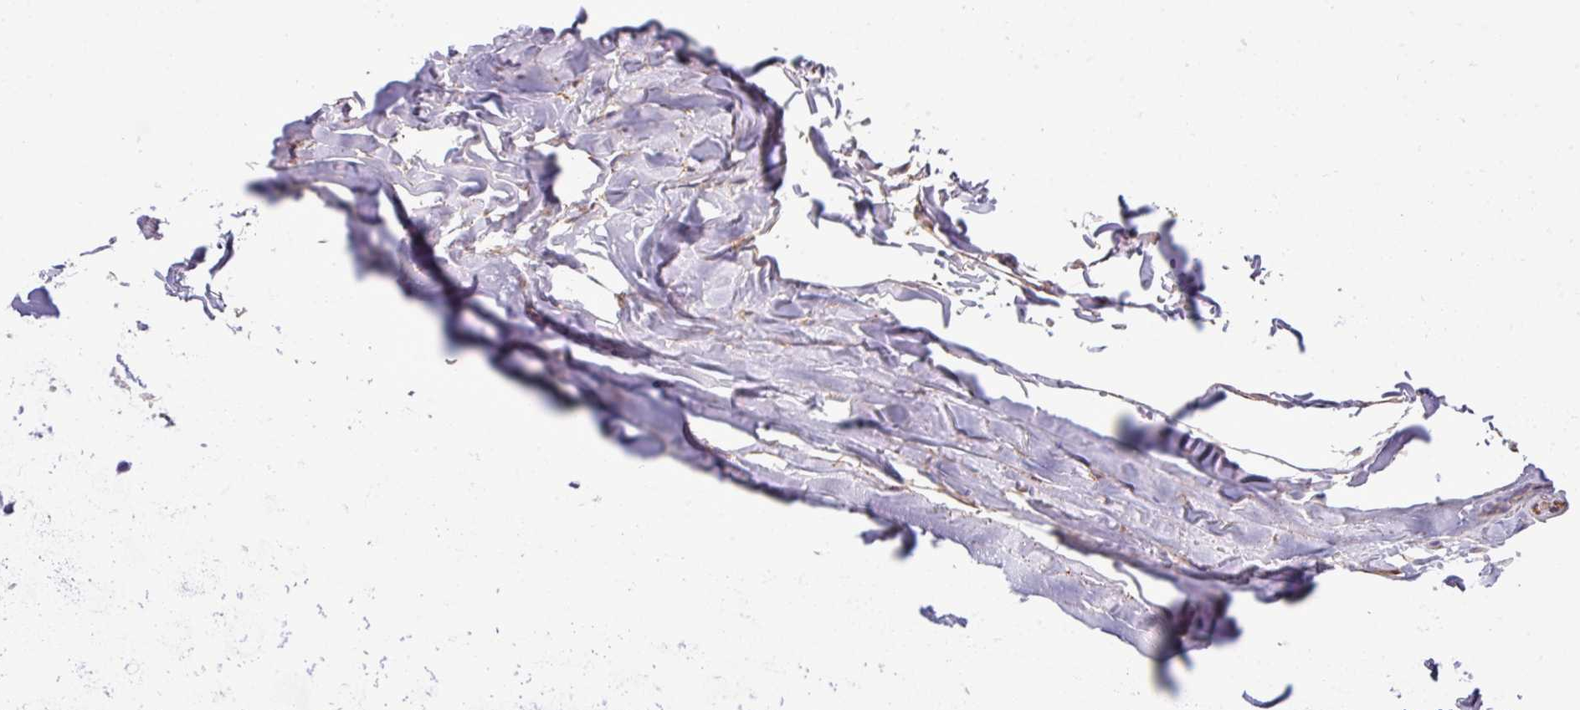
{"staining": {"intensity": "moderate", "quantity": ">75%", "location": "cytoplasmic/membranous"}, "tissue": "soft tissue", "cell_type": "Fibroblasts", "image_type": "normal", "snomed": [{"axis": "morphology", "description": "Normal tissue, NOS"}, {"axis": "topography", "description": "Cartilage tissue"}, {"axis": "topography", "description": "Nasopharynx"}, {"axis": "topography", "description": "Thyroid gland"}], "caption": "Soft tissue stained for a protein (brown) demonstrates moderate cytoplasmic/membranous positive expression in approximately >75% of fibroblasts.", "gene": "PARD6A", "patient": {"sex": "male", "age": 63}}